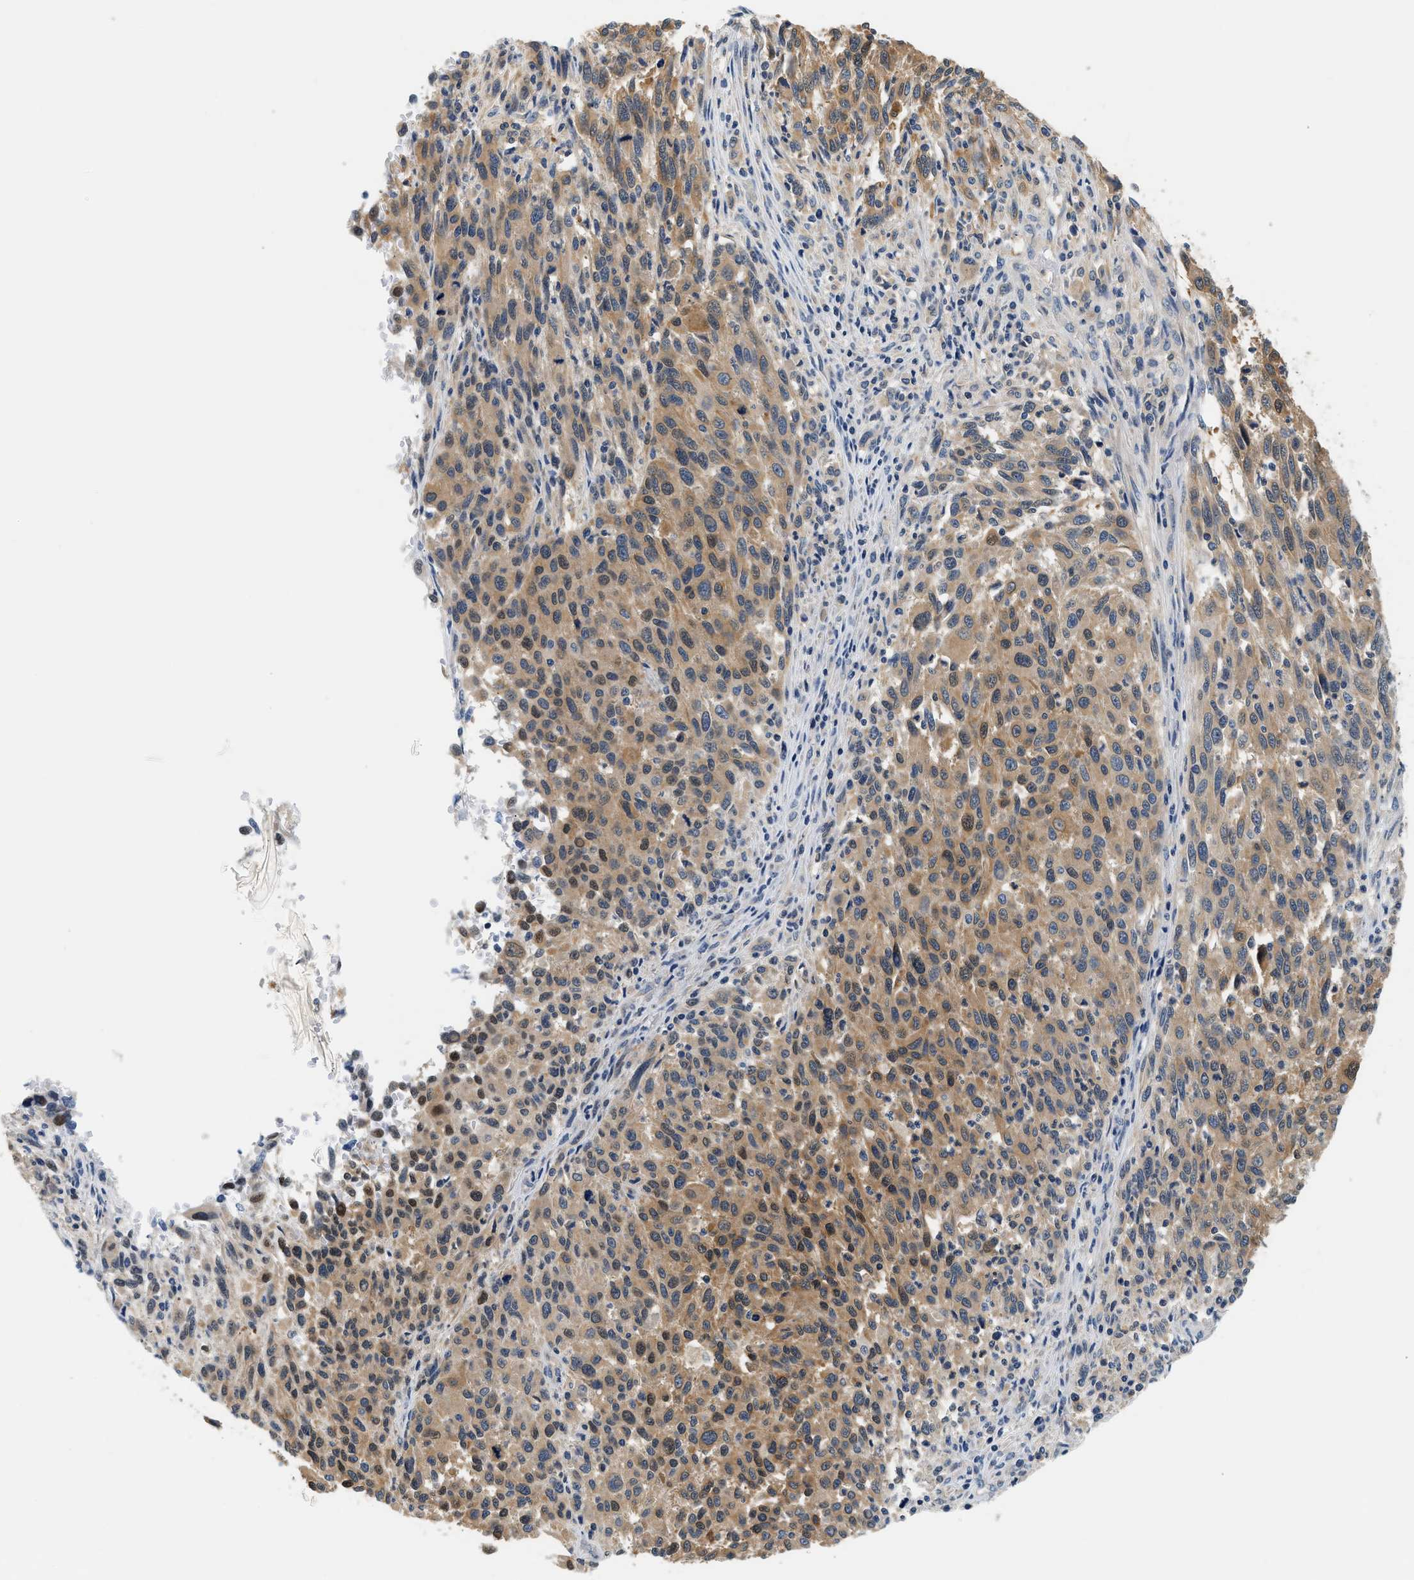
{"staining": {"intensity": "weak", "quantity": ">75%", "location": "cytoplasmic/membranous"}, "tissue": "melanoma", "cell_type": "Tumor cells", "image_type": "cancer", "snomed": [{"axis": "morphology", "description": "Malignant melanoma, Metastatic site"}, {"axis": "topography", "description": "Lymph node"}], "caption": "IHC histopathology image of melanoma stained for a protein (brown), which shows low levels of weak cytoplasmic/membranous staining in about >75% of tumor cells.", "gene": "SLC35E1", "patient": {"sex": "male", "age": 61}}